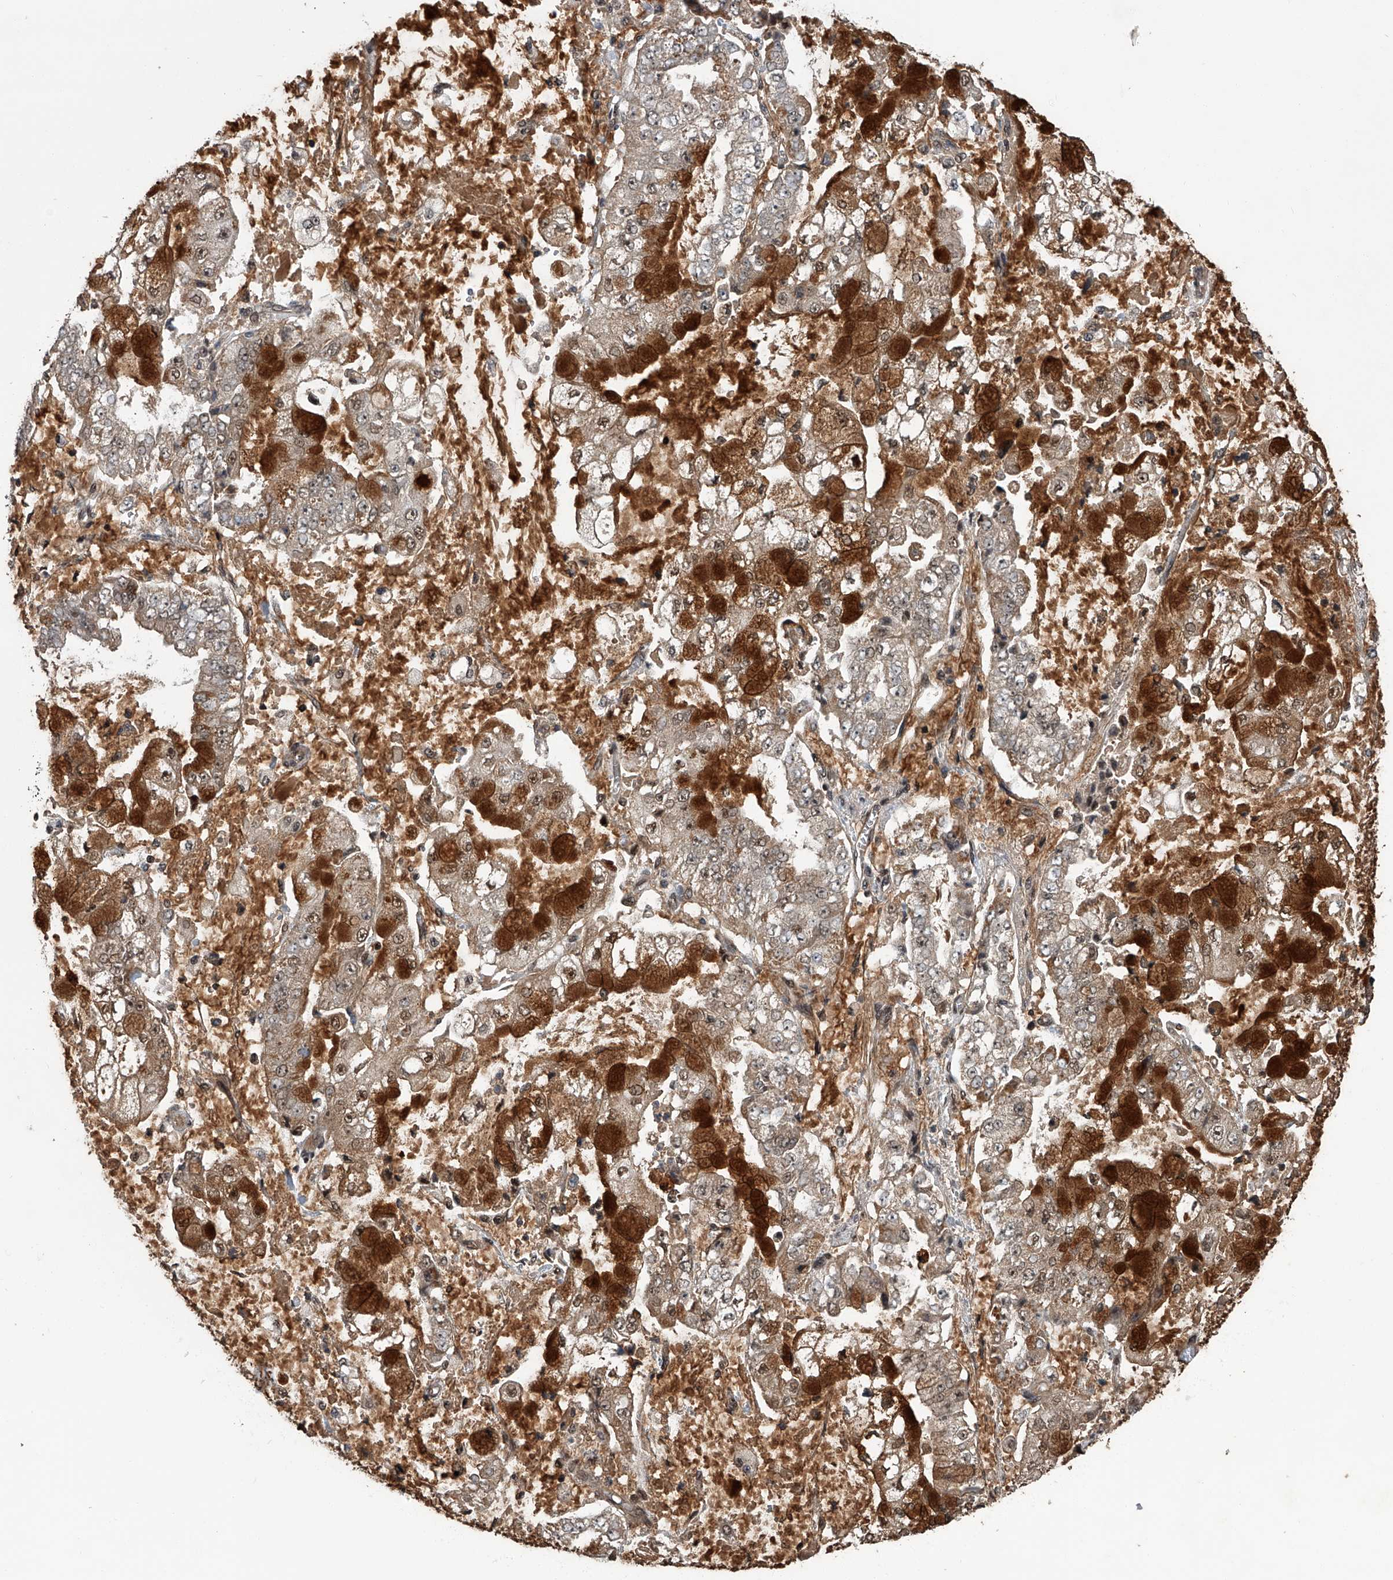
{"staining": {"intensity": "strong", "quantity": "25%-75%", "location": "cytoplasmic/membranous,nuclear"}, "tissue": "stomach cancer", "cell_type": "Tumor cells", "image_type": "cancer", "snomed": [{"axis": "morphology", "description": "Adenocarcinoma, NOS"}, {"axis": "topography", "description": "Stomach"}], "caption": "Adenocarcinoma (stomach) stained for a protein (brown) displays strong cytoplasmic/membranous and nuclear positive staining in approximately 25%-75% of tumor cells.", "gene": "SLC12A8", "patient": {"sex": "male", "age": 76}}